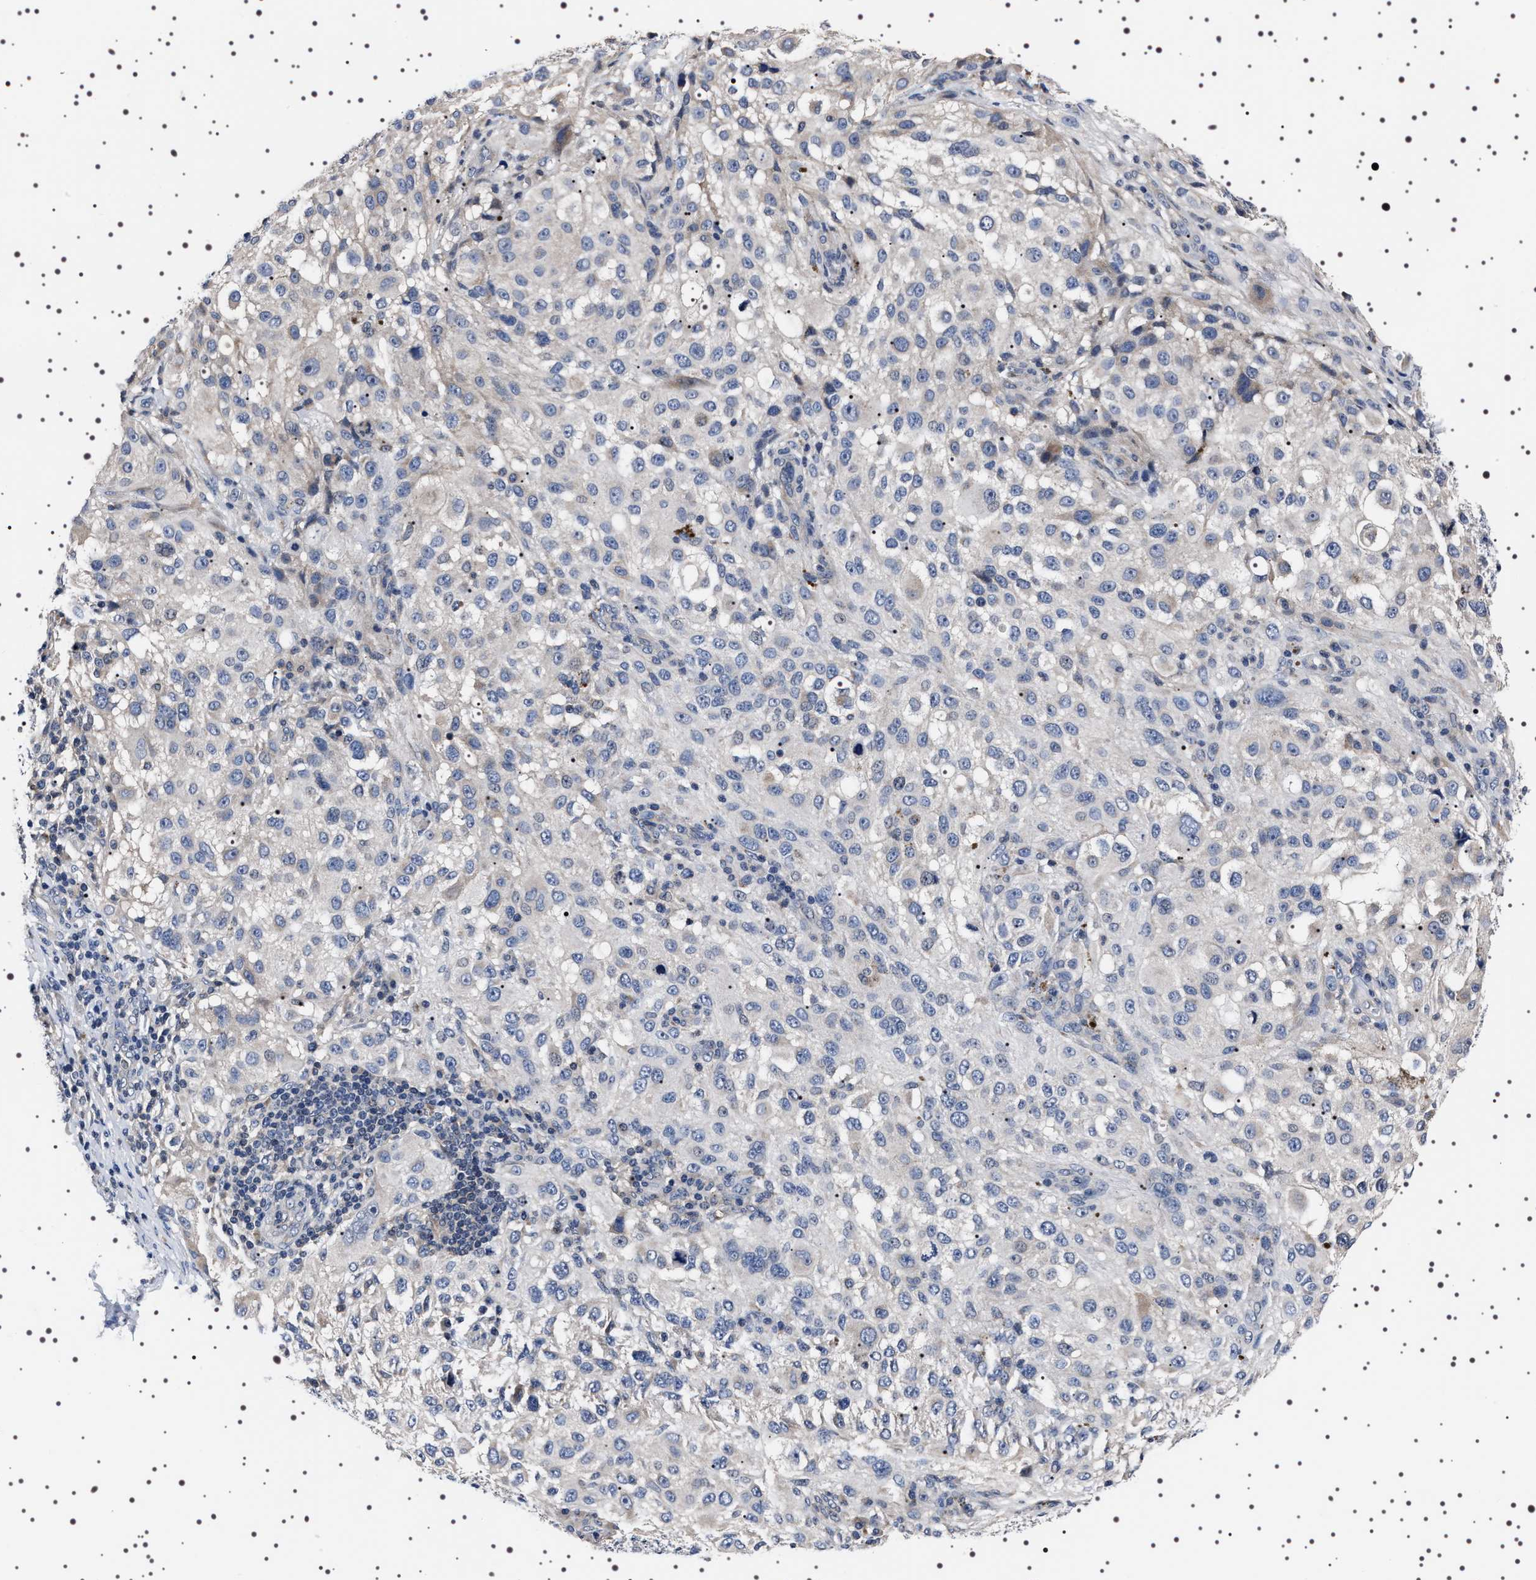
{"staining": {"intensity": "negative", "quantity": "none", "location": "none"}, "tissue": "melanoma", "cell_type": "Tumor cells", "image_type": "cancer", "snomed": [{"axis": "morphology", "description": "Necrosis, NOS"}, {"axis": "morphology", "description": "Malignant melanoma, NOS"}, {"axis": "topography", "description": "Skin"}], "caption": "Immunohistochemistry micrograph of neoplastic tissue: human melanoma stained with DAB shows no significant protein expression in tumor cells.", "gene": "TARBP1", "patient": {"sex": "female", "age": 87}}